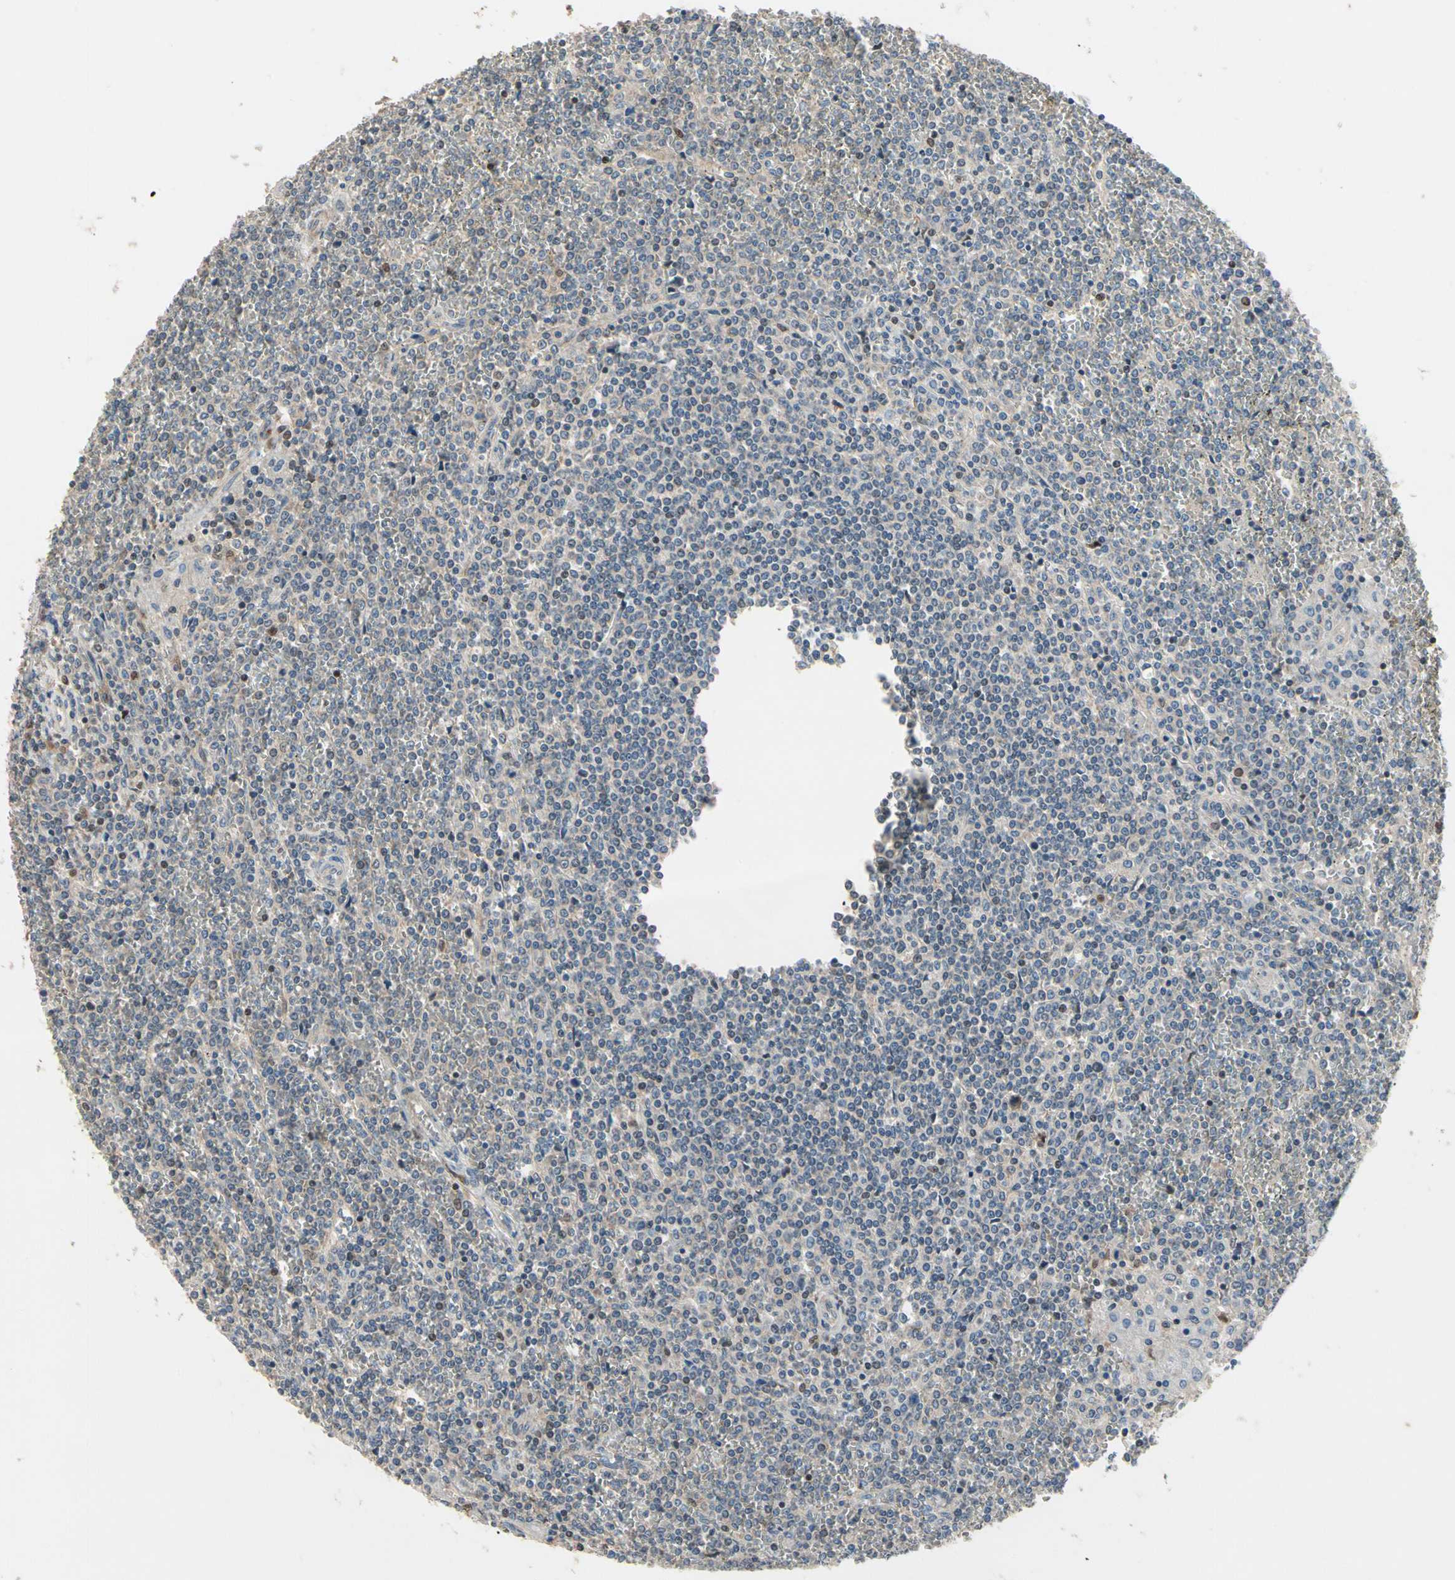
{"staining": {"intensity": "moderate", "quantity": "<25%", "location": "nuclear"}, "tissue": "lymphoma", "cell_type": "Tumor cells", "image_type": "cancer", "snomed": [{"axis": "morphology", "description": "Malignant lymphoma, non-Hodgkin's type, Low grade"}, {"axis": "topography", "description": "Spleen"}], "caption": "Lymphoma stained for a protein reveals moderate nuclear positivity in tumor cells. (Stains: DAB (3,3'-diaminobenzidine) in brown, nuclei in blue, Microscopy: brightfield microscopy at high magnification).", "gene": "CGREF1", "patient": {"sex": "female", "age": 19}}